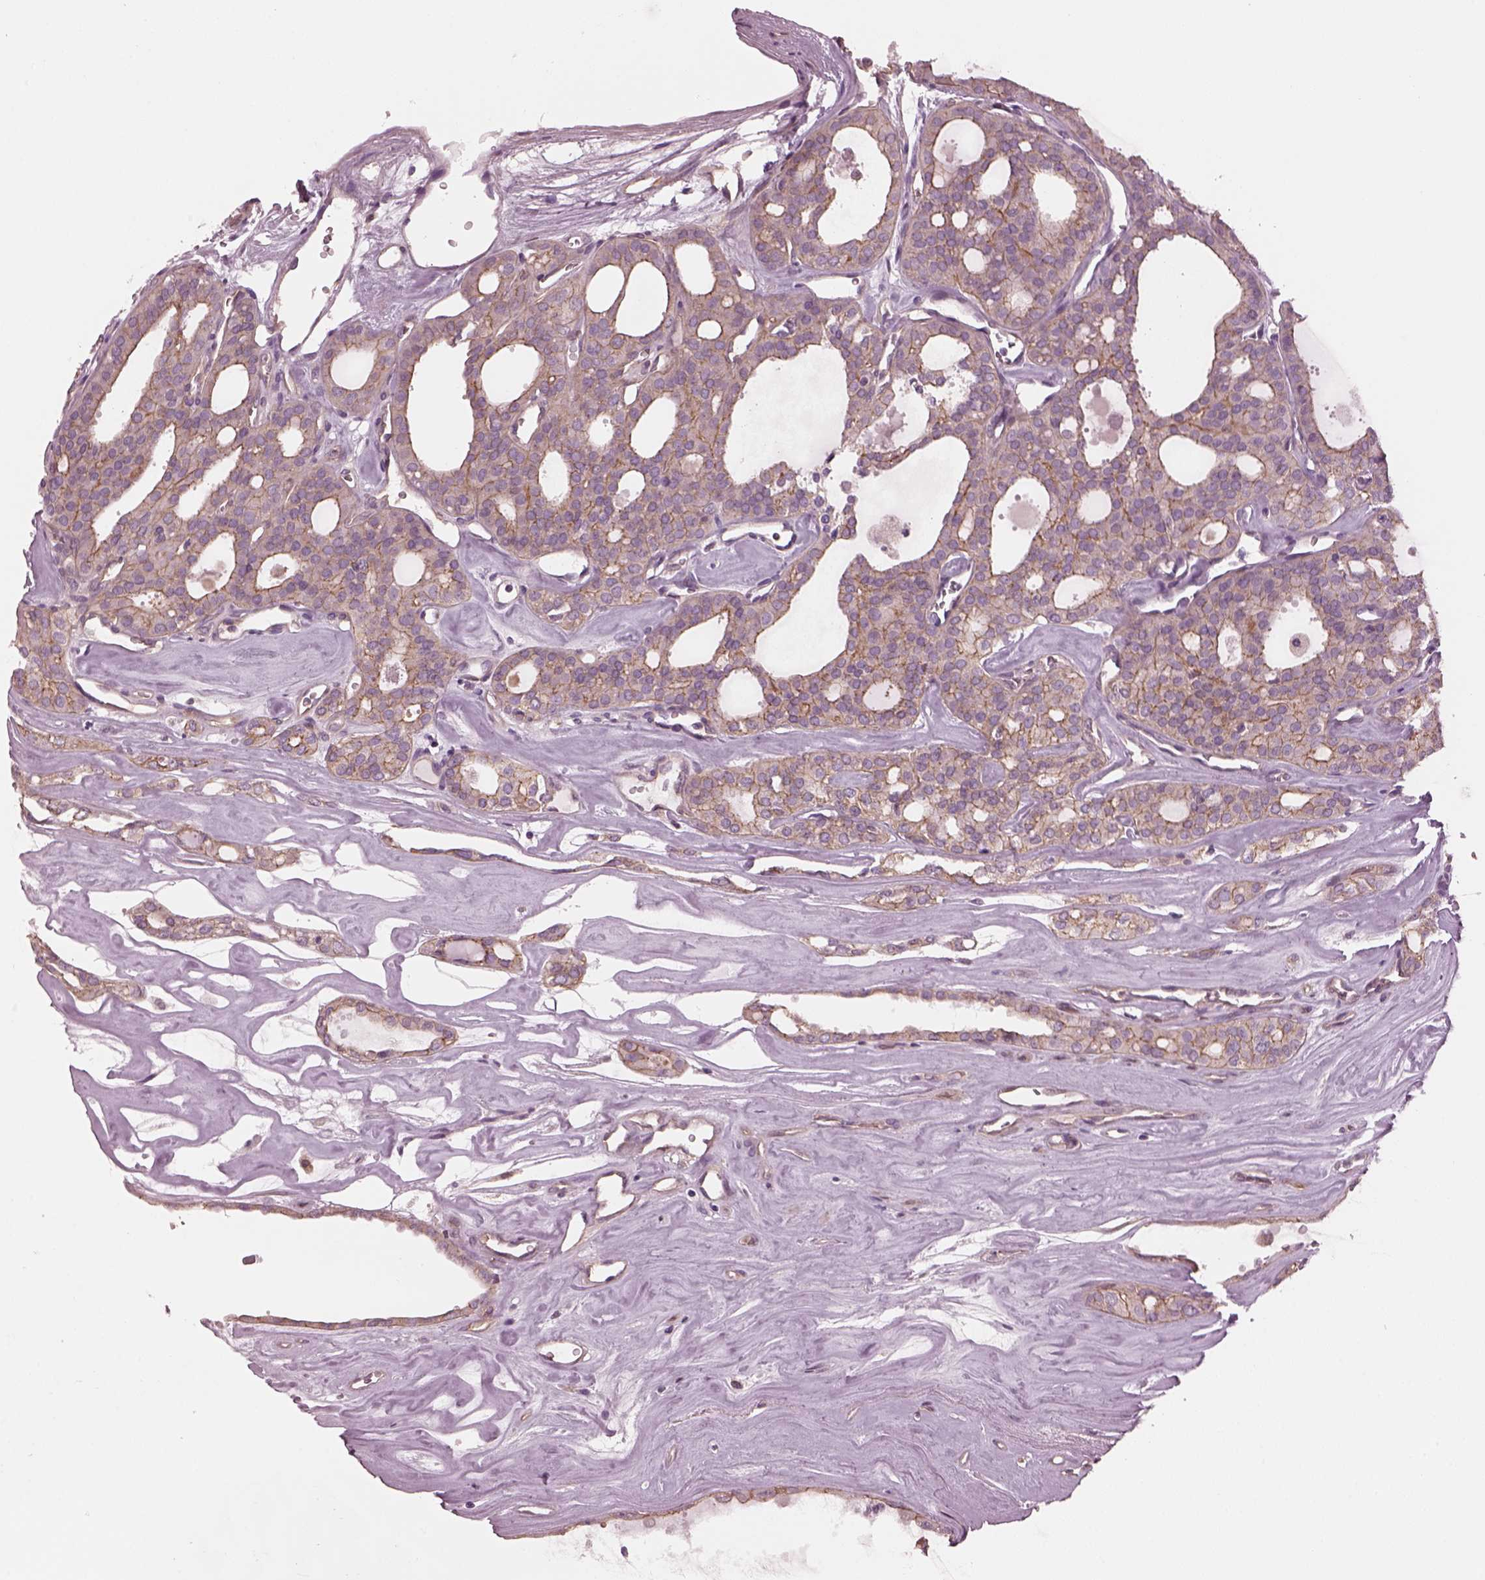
{"staining": {"intensity": "moderate", "quantity": "25%-75%", "location": "cytoplasmic/membranous"}, "tissue": "thyroid cancer", "cell_type": "Tumor cells", "image_type": "cancer", "snomed": [{"axis": "morphology", "description": "Follicular adenoma carcinoma, NOS"}, {"axis": "topography", "description": "Thyroid gland"}], "caption": "This is a histology image of immunohistochemistry staining of follicular adenoma carcinoma (thyroid), which shows moderate staining in the cytoplasmic/membranous of tumor cells.", "gene": "ODAD1", "patient": {"sex": "male", "age": 75}}